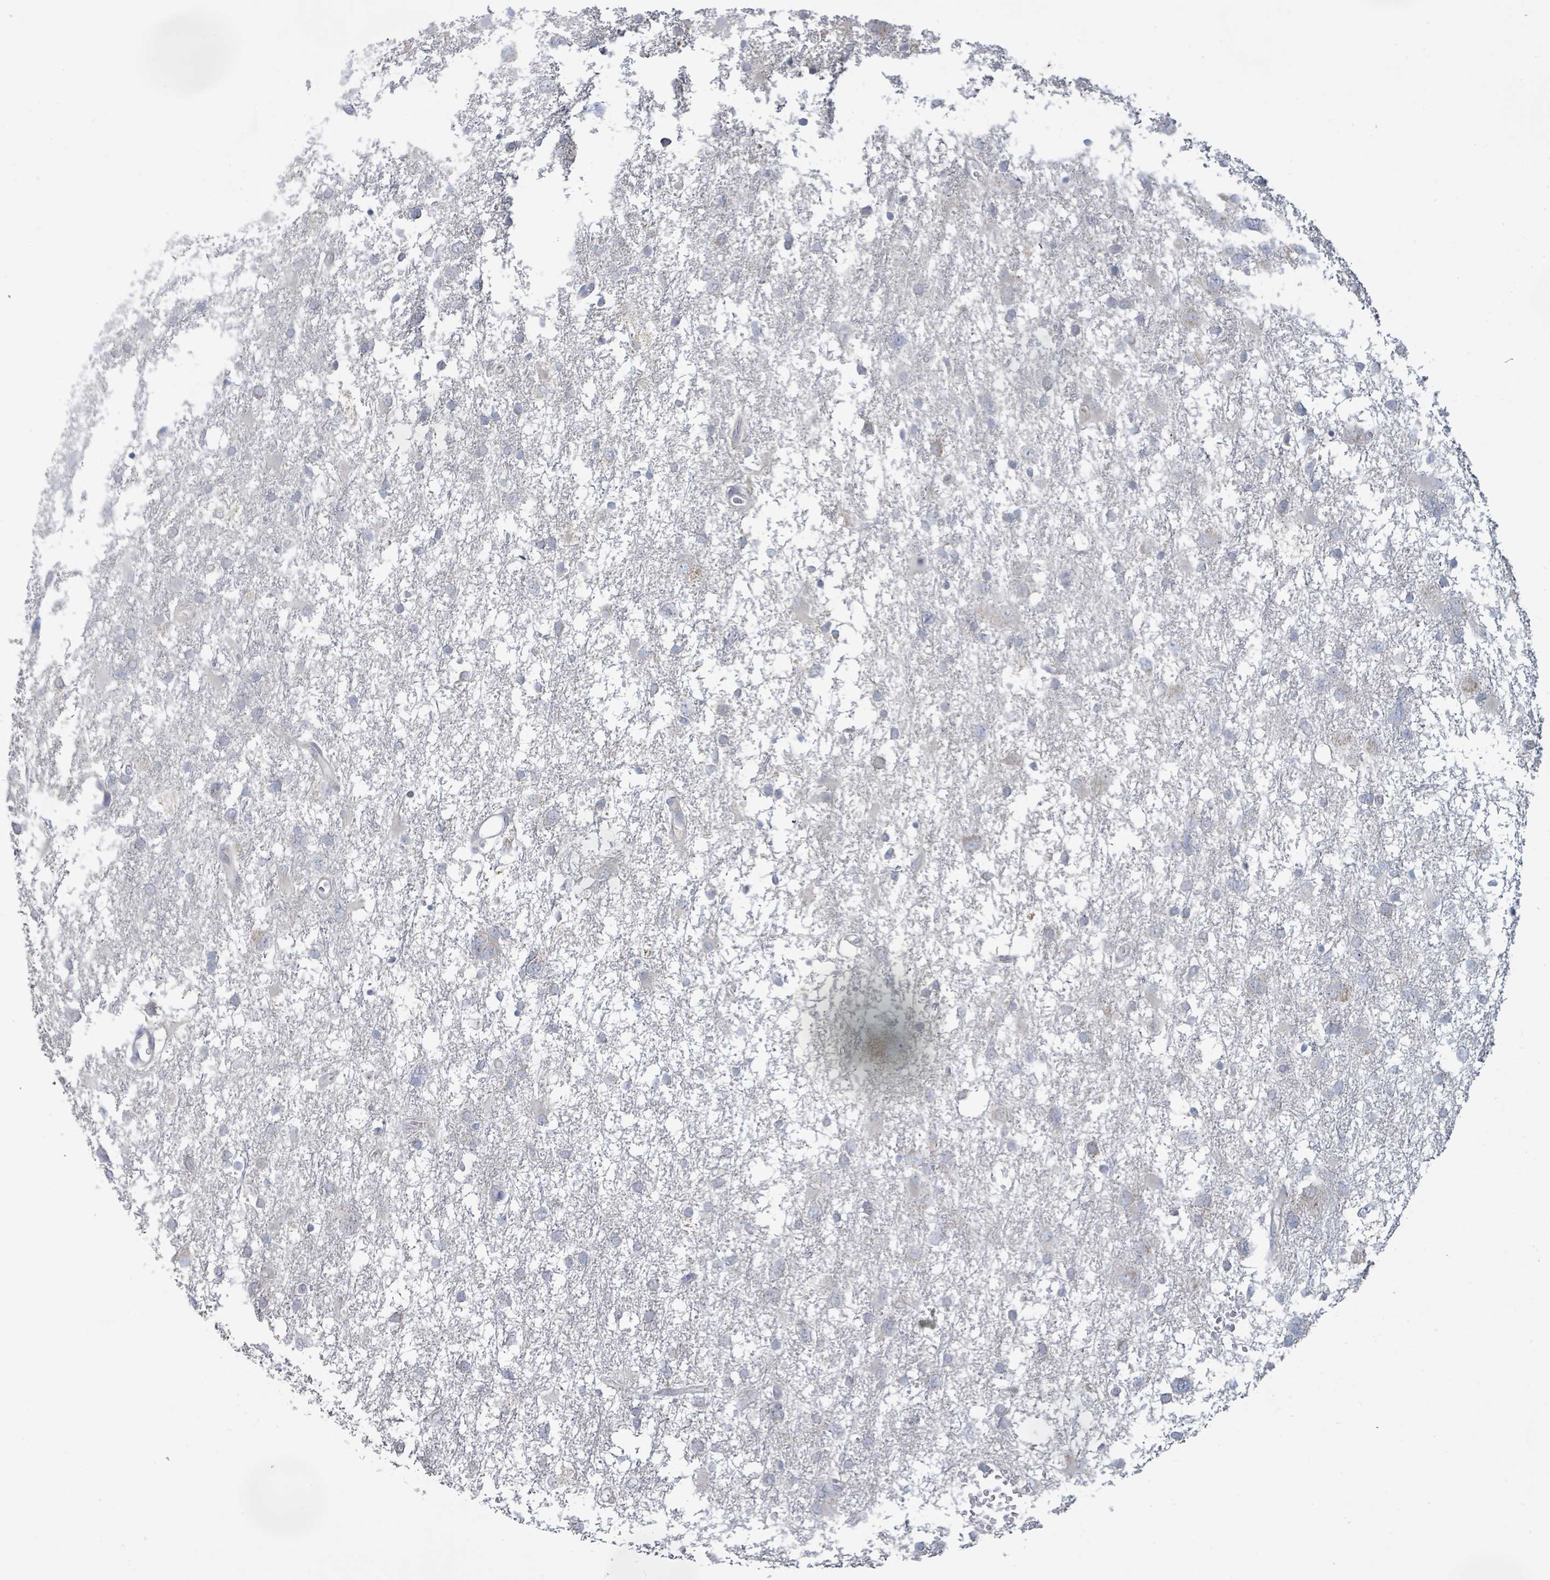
{"staining": {"intensity": "negative", "quantity": "none", "location": "none"}, "tissue": "glioma", "cell_type": "Tumor cells", "image_type": "cancer", "snomed": [{"axis": "morphology", "description": "Glioma, malignant, High grade"}, {"axis": "topography", "description": "Brain"}], "caption": "Tumor cells show no significant protein expression in glioma.", "gene": "KCNS2", "patient": {"sex": "male", "age": 61}}